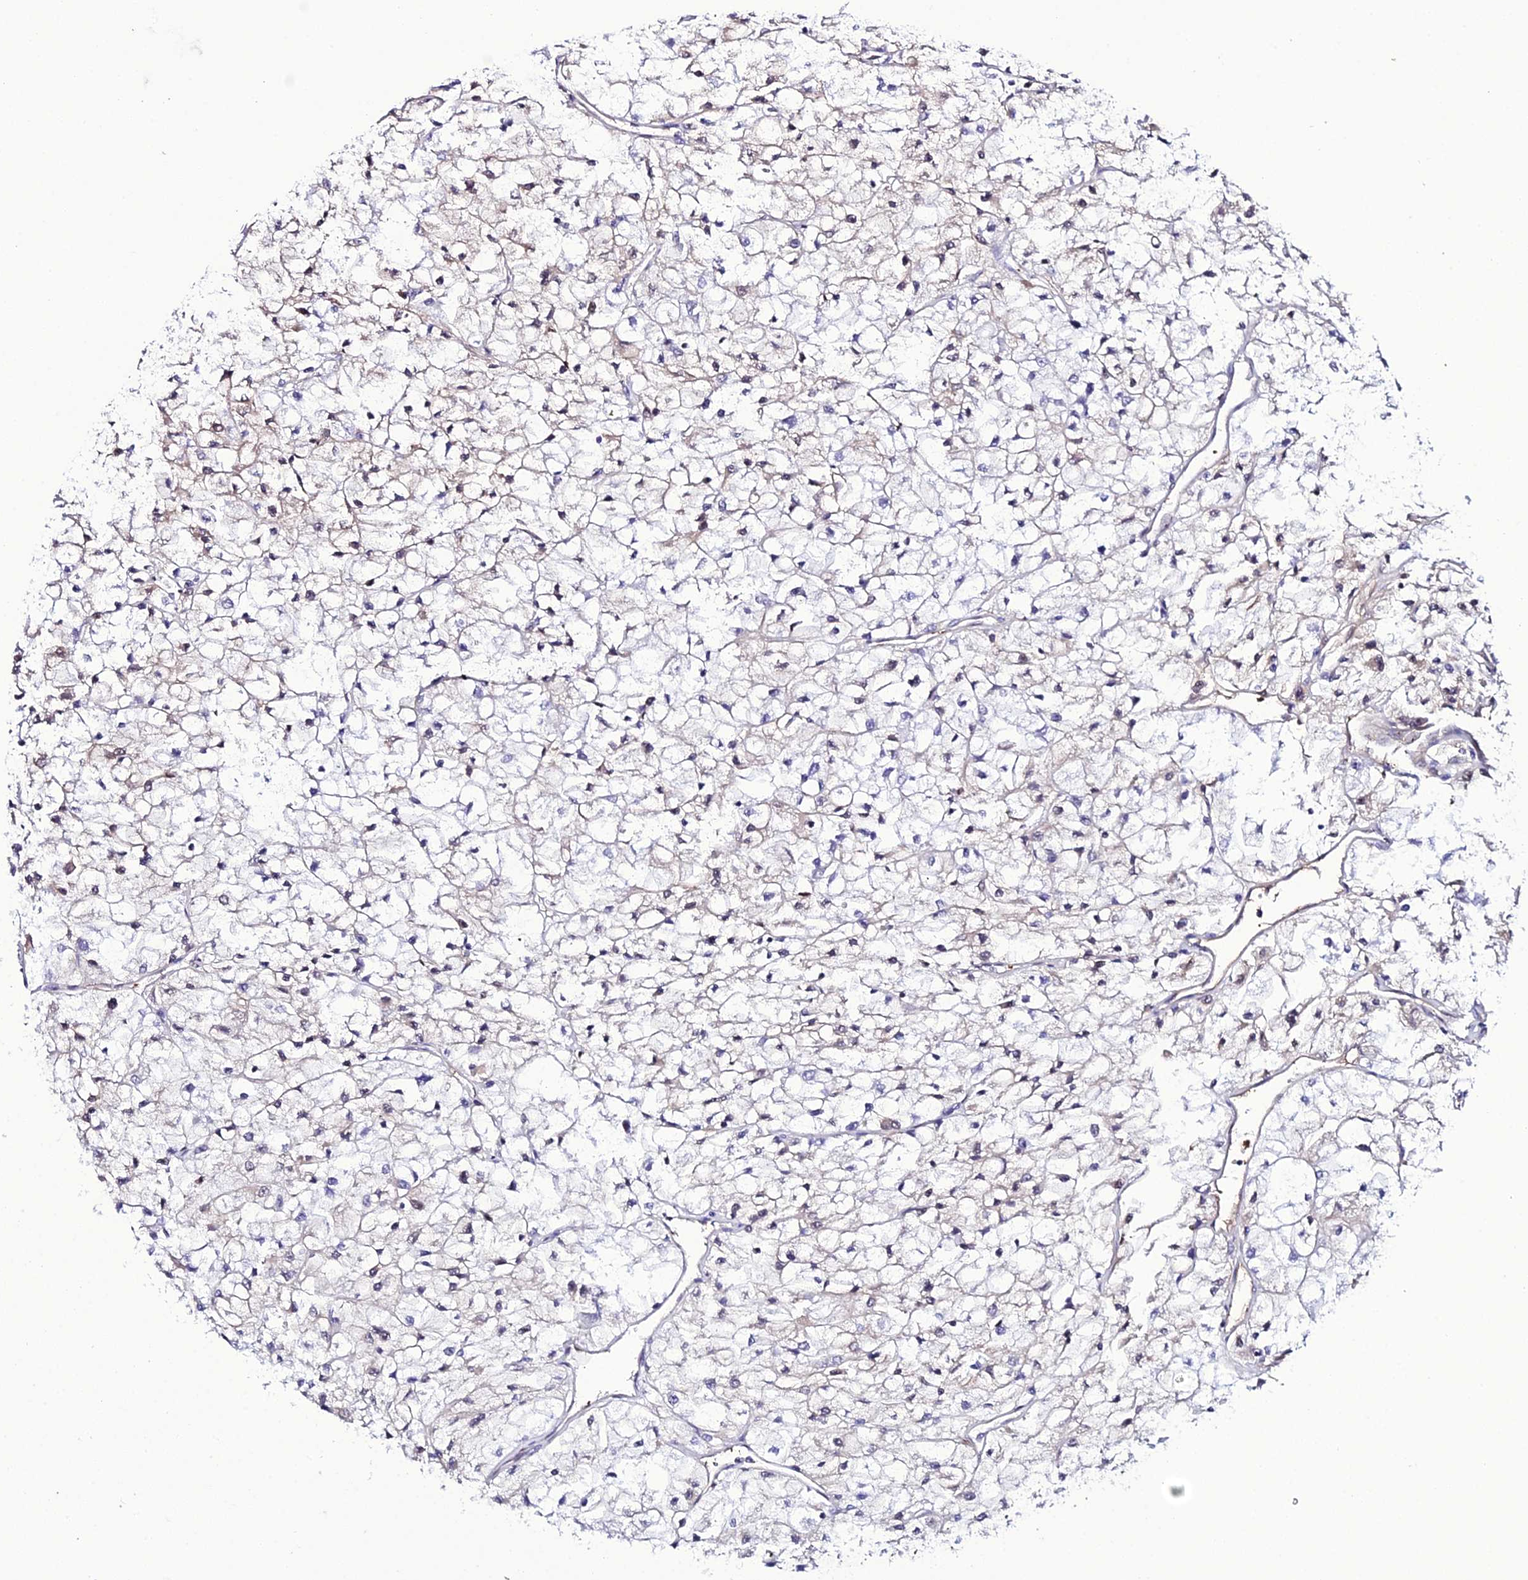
{"staining": {"intensity": "negative", "quantity": "none", "location": "none"}, "tissue": "renal cancer", "cell_type": "Tumor cells", "image_type": "cancer", "snomed": [{"axis": "morphology", "description": "Adenocarcinoma, NOS"}, {"axis": "topography", "description": "Kidney"}], "caption": "Renal adenocarcinoma was stained to show a protein in brown. There is no significant staining in tumor cells.", "gene": "DEFB132", "patient": {"sex": "male", "age": 80}}